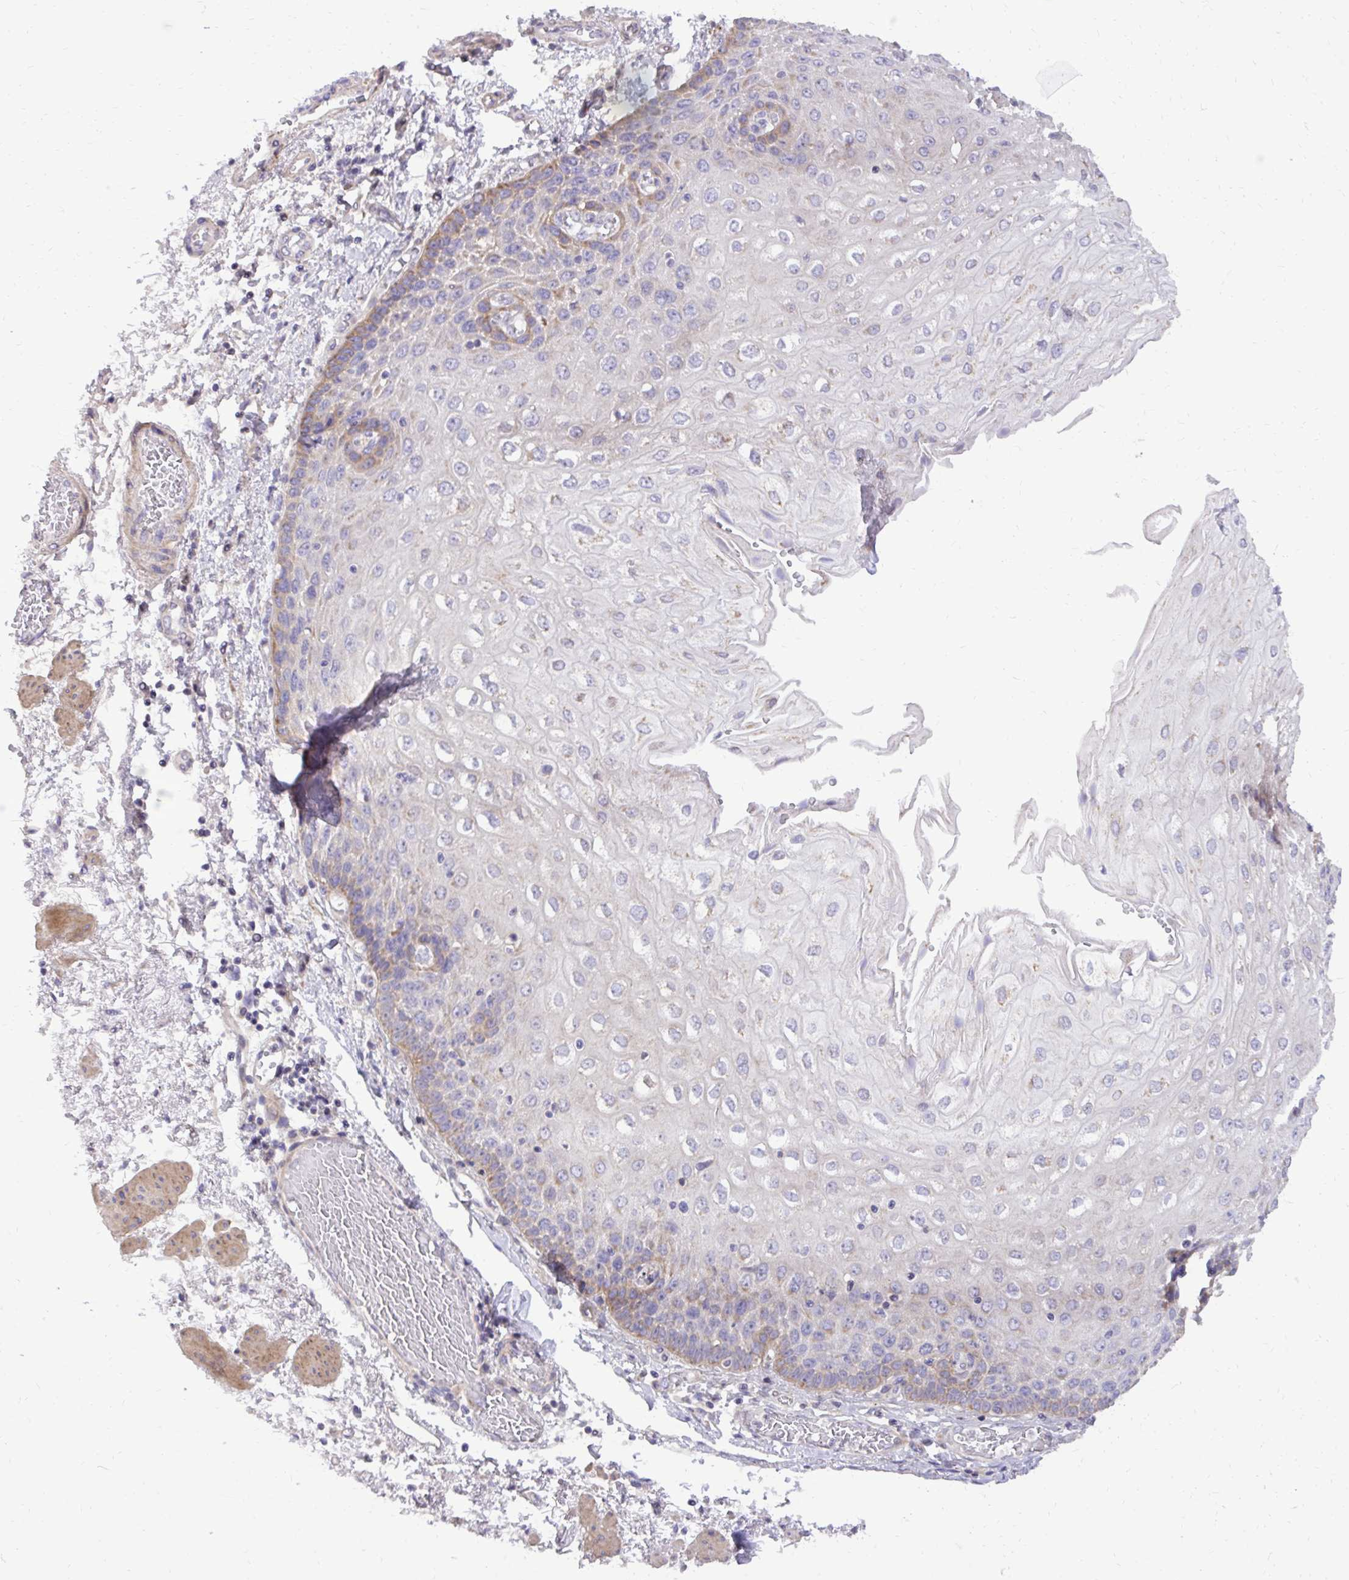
{"staining": {"intensity": "weak", "quantity": "25%-75%", "location": "cytoplasmic/membranous"}, "tissue": "esophagus", "cell_type": "Squamous epithelial cells", "image_type": "normal", "snomed": [{"axis": "morphology", "description": "Normal tissue, NOS"}, {"axis": "morphology", "description": "Adenocarcinoma, NOS"}, {"axis": "topography", "description": "Esophagus"}], "caption": "A brown stain highlights weak cytoplasmic/membranous positivity of a protein in squamous epithelial cells of unremarkable esophagus.", "gene": "ABCC3", "patient": {"sex": "male", "age": 81}}